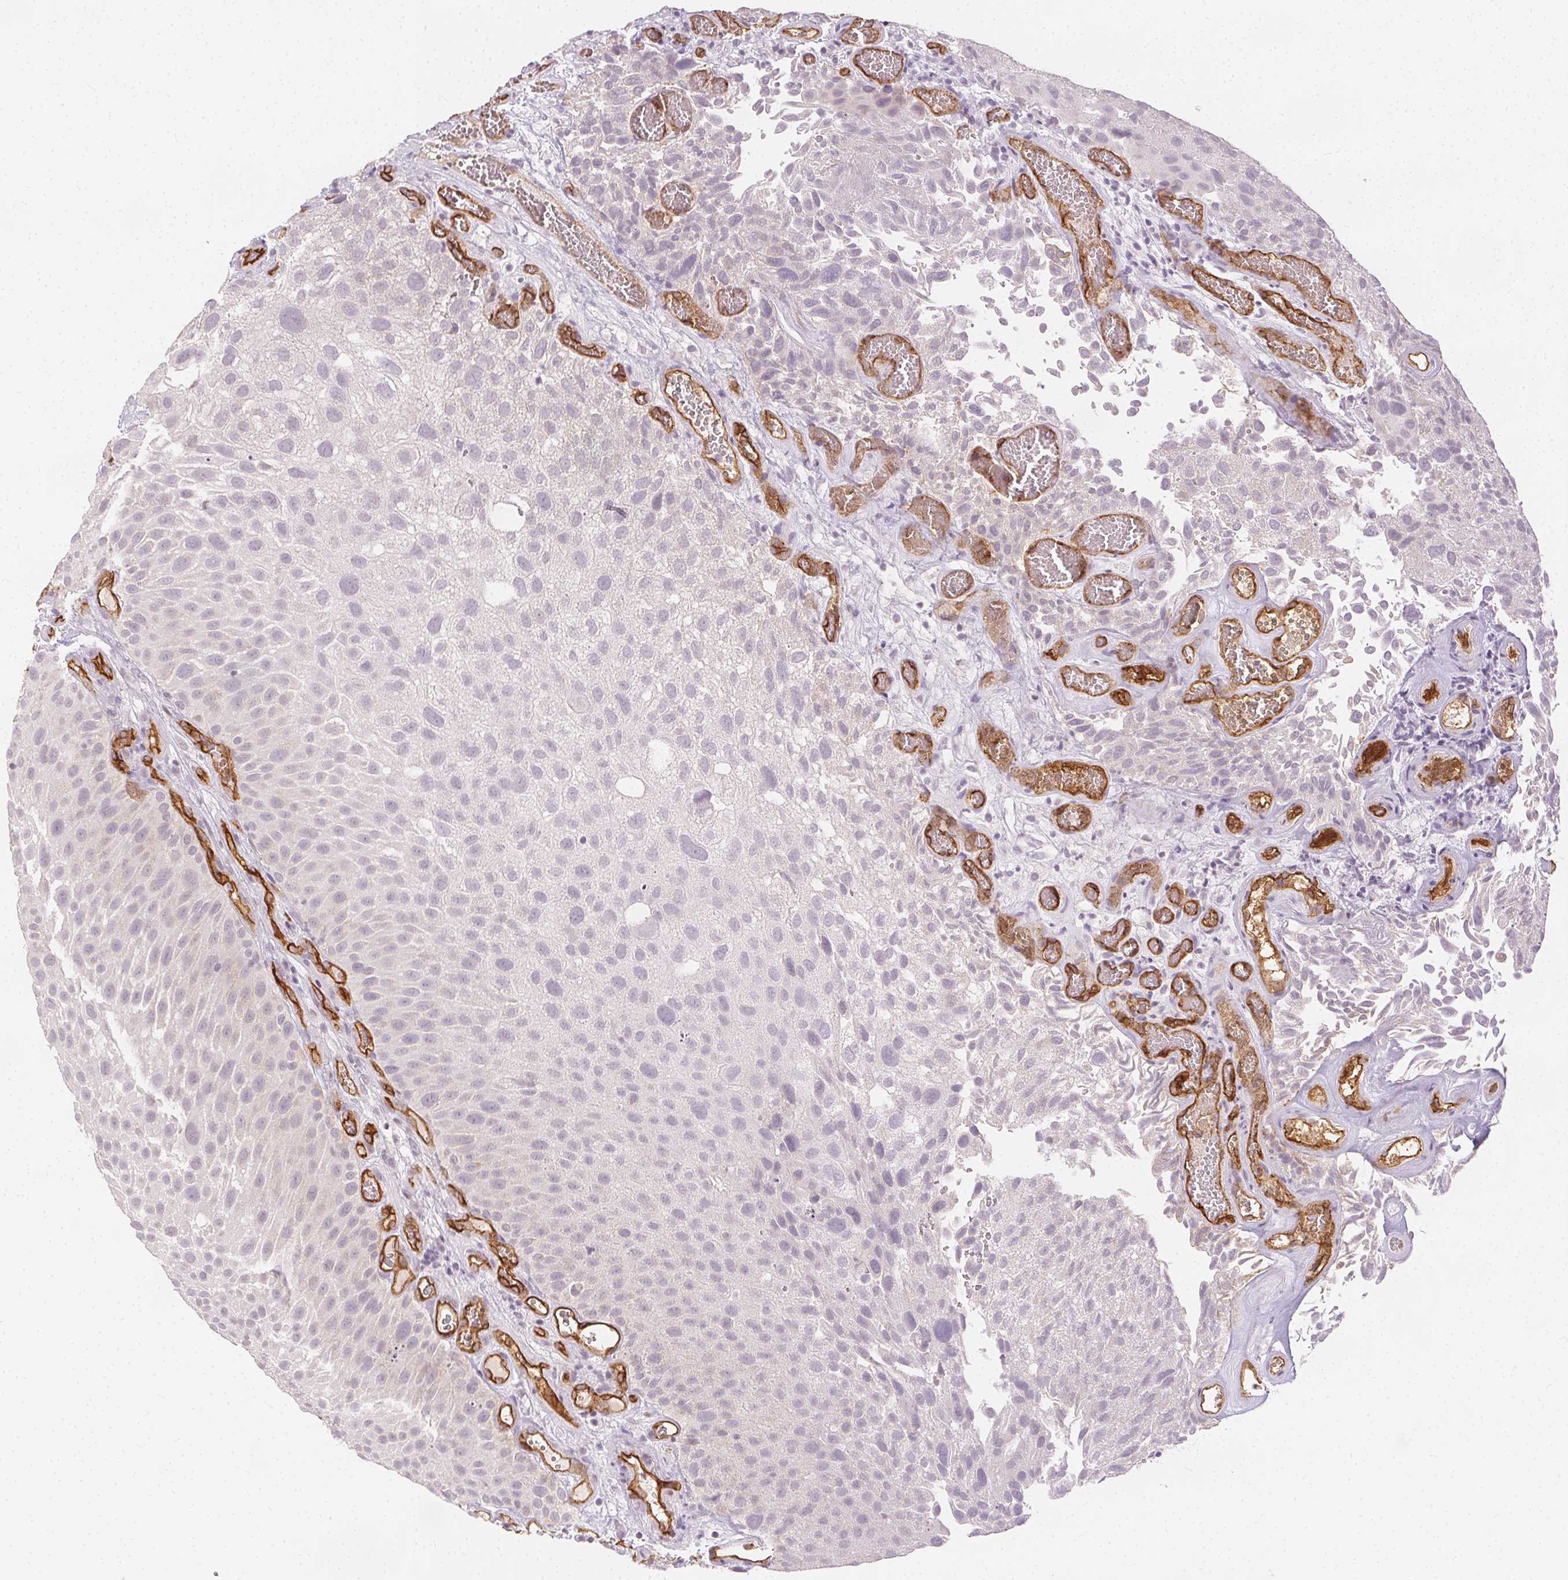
{"staining": {"intensity": "negative", "quantity": "none", "location": "none"}, "tissue": "urothelial cancer", "cell_type": "Tumor cells", "image_type": "cancer", "snomed": [{"axis": "morphology", "description": "Urothelial carcinoma, Low grade"}, {"axis": "topography", "description": "Urinary bladder"}], "caption": "Immunohistochemistry photomicrograph of neoplastic tissue: human urothelial carcinoma (low-grade) stained with DAB reveals no significant protein positivity in tumor cells. The staining is performed using DAB brown chromogen with nuclei counter-stained in using hematoxylin.", "gene": "PODXL", "patient": {"sex": "male", "age": 72}}